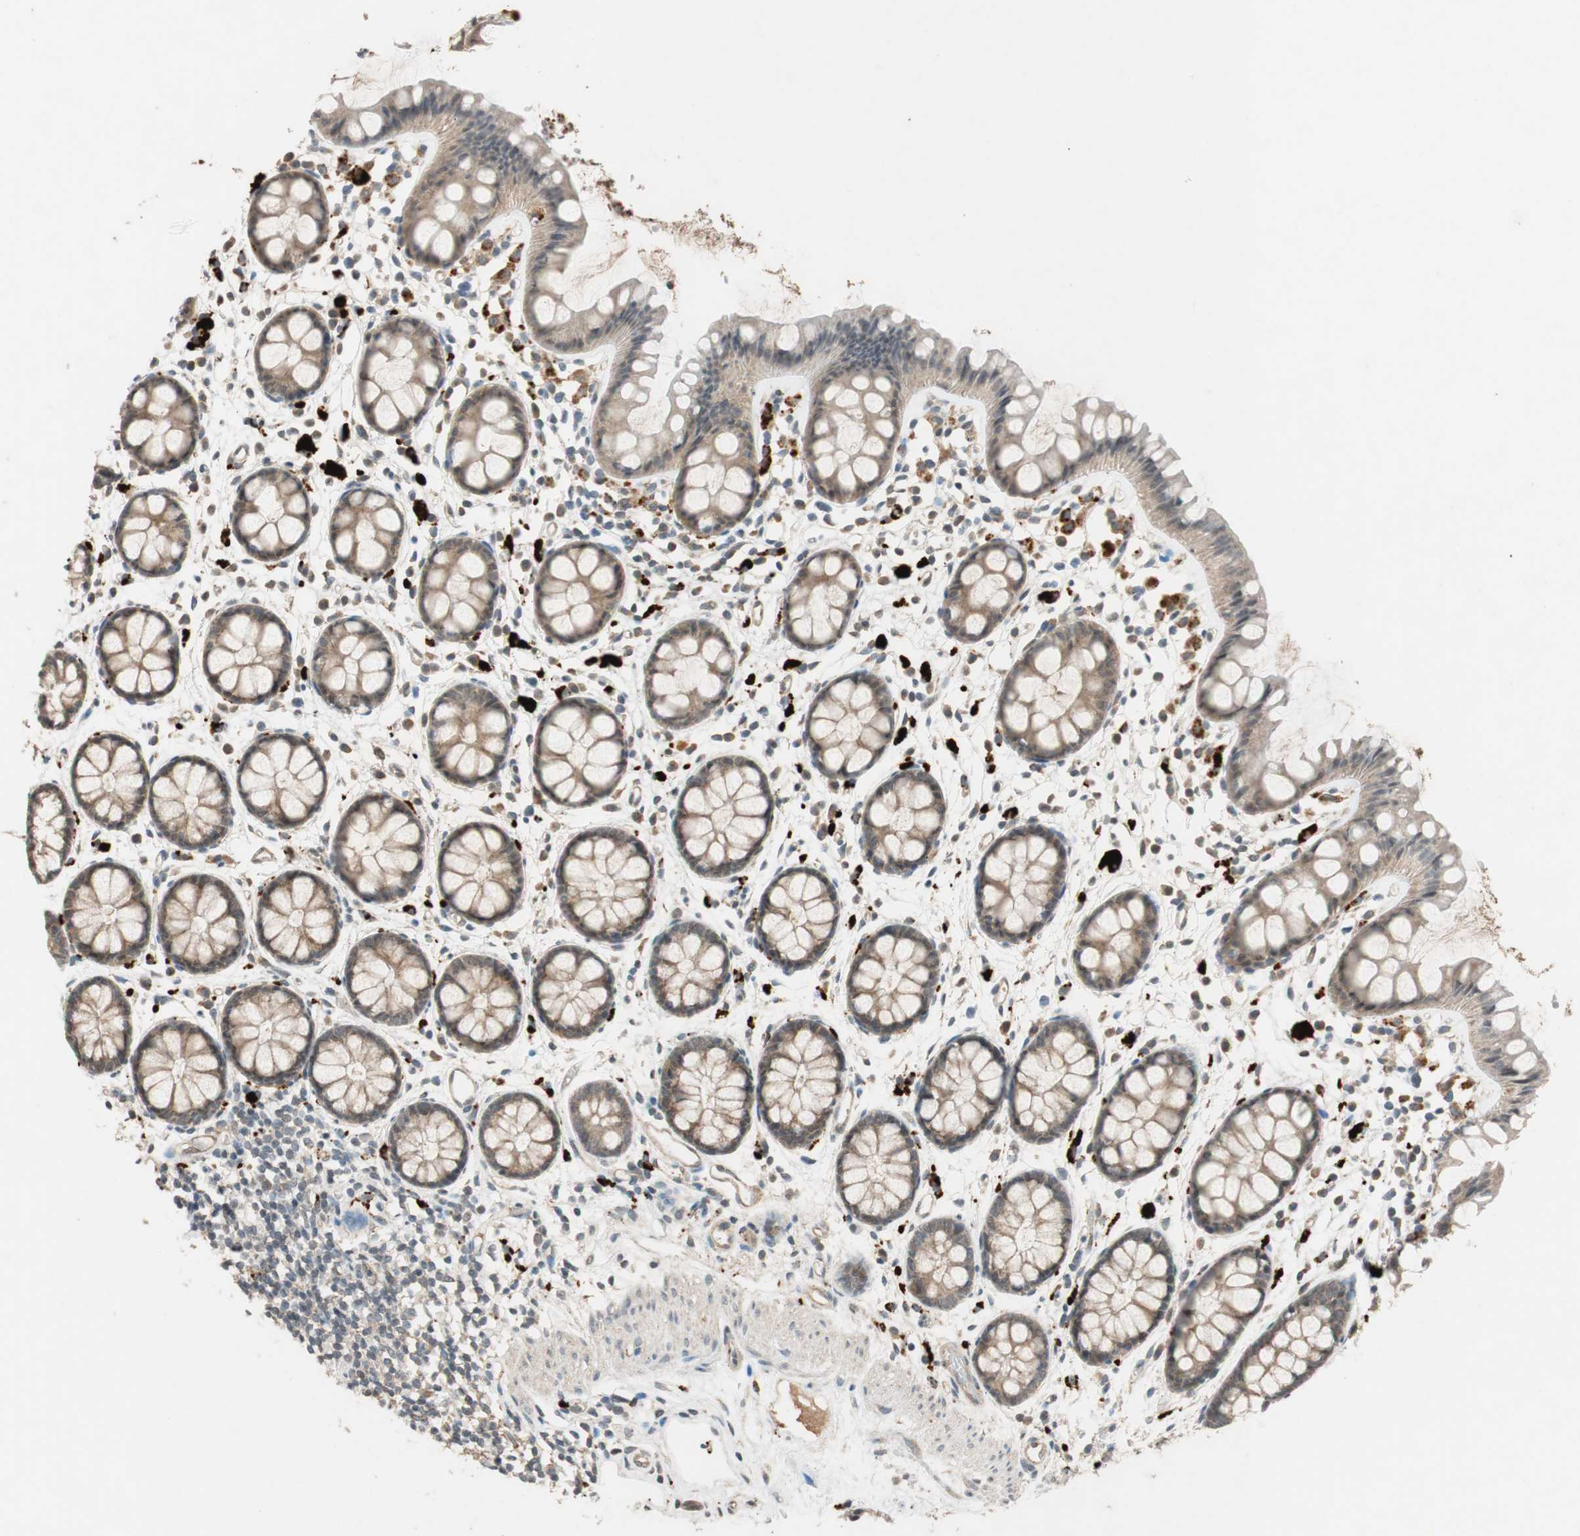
{"staining": {"intensity": "moderate", "quantity": ">75%", "location": "cytoplasmic/membranous"}, "tissue": "rectum", "cell_type": "Glandular cells", "image_type": "normal", "snomed": [{"axis": "morphology", "description": "Normal tissue, NOS"}, {"axis": "topography", "description": "Rectum"}], "caption": "Protein analysis of unremarkable rectum displays moderate cytoplasmic/membranous positivity in about >75% of glandular cells.", "gene": "GLB1", "patient": {"sex": "female", "age": 66}}